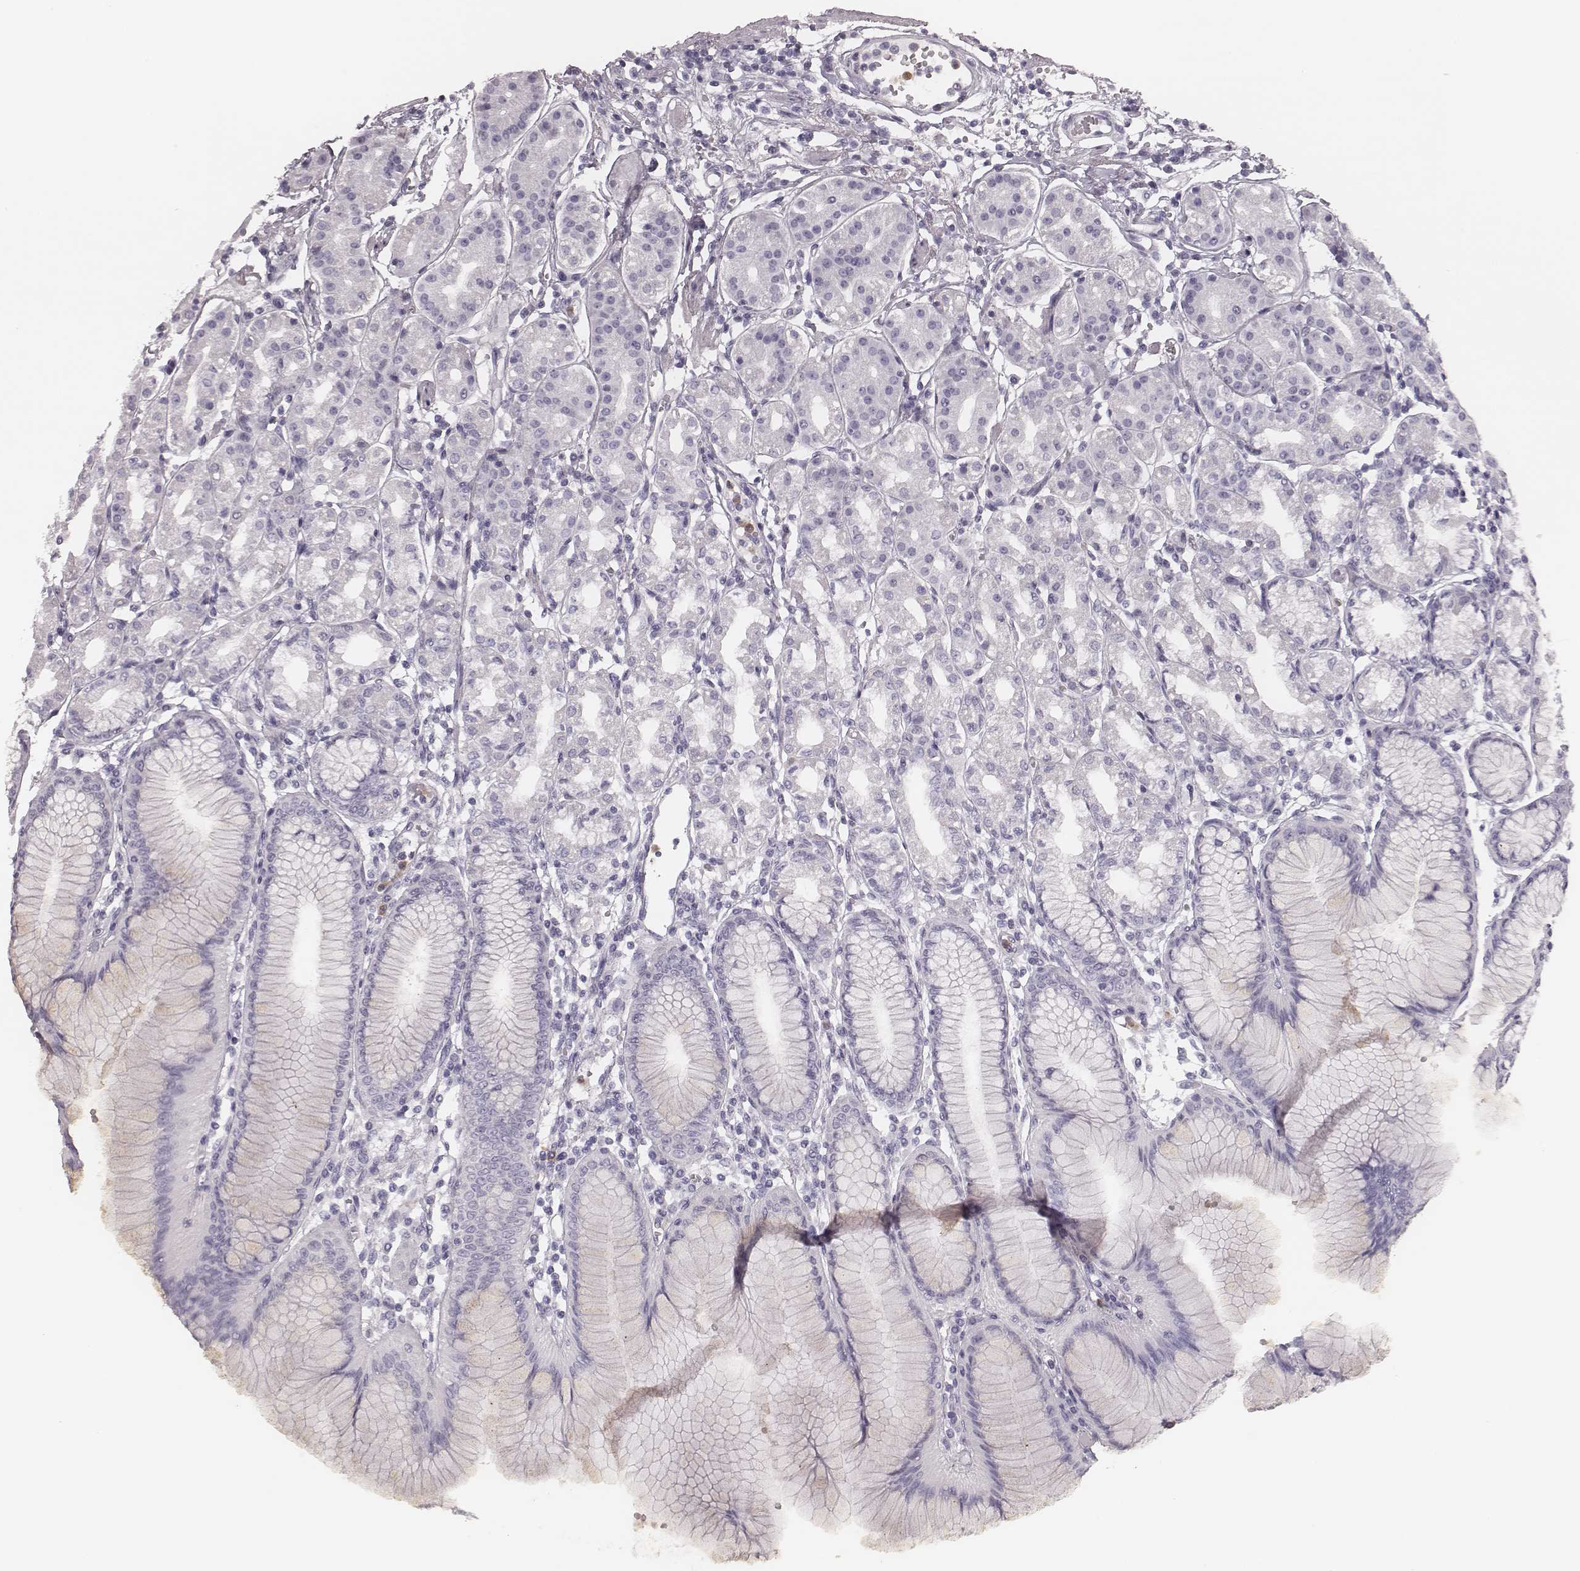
{"staining": {"intensity": "negative", "quantity": "none", "location": "none"}, "tissue": "stomach", "cell_type": "Glandular cells", "image_type": "normal", "snomed": [{"axis": "morphology", "description": "Normal tissue, NOS"}, {"axis": "topography", "description": "Skeletal muscle"}, {"axis": "topography", "description": "Stomach"}], "caption": "This is an IHC photomicrograph of unremarkable stomach. There is no positivity in glandular cells.", "gene": "ELANE", "patient": {"sex": "female", "age": 57}}